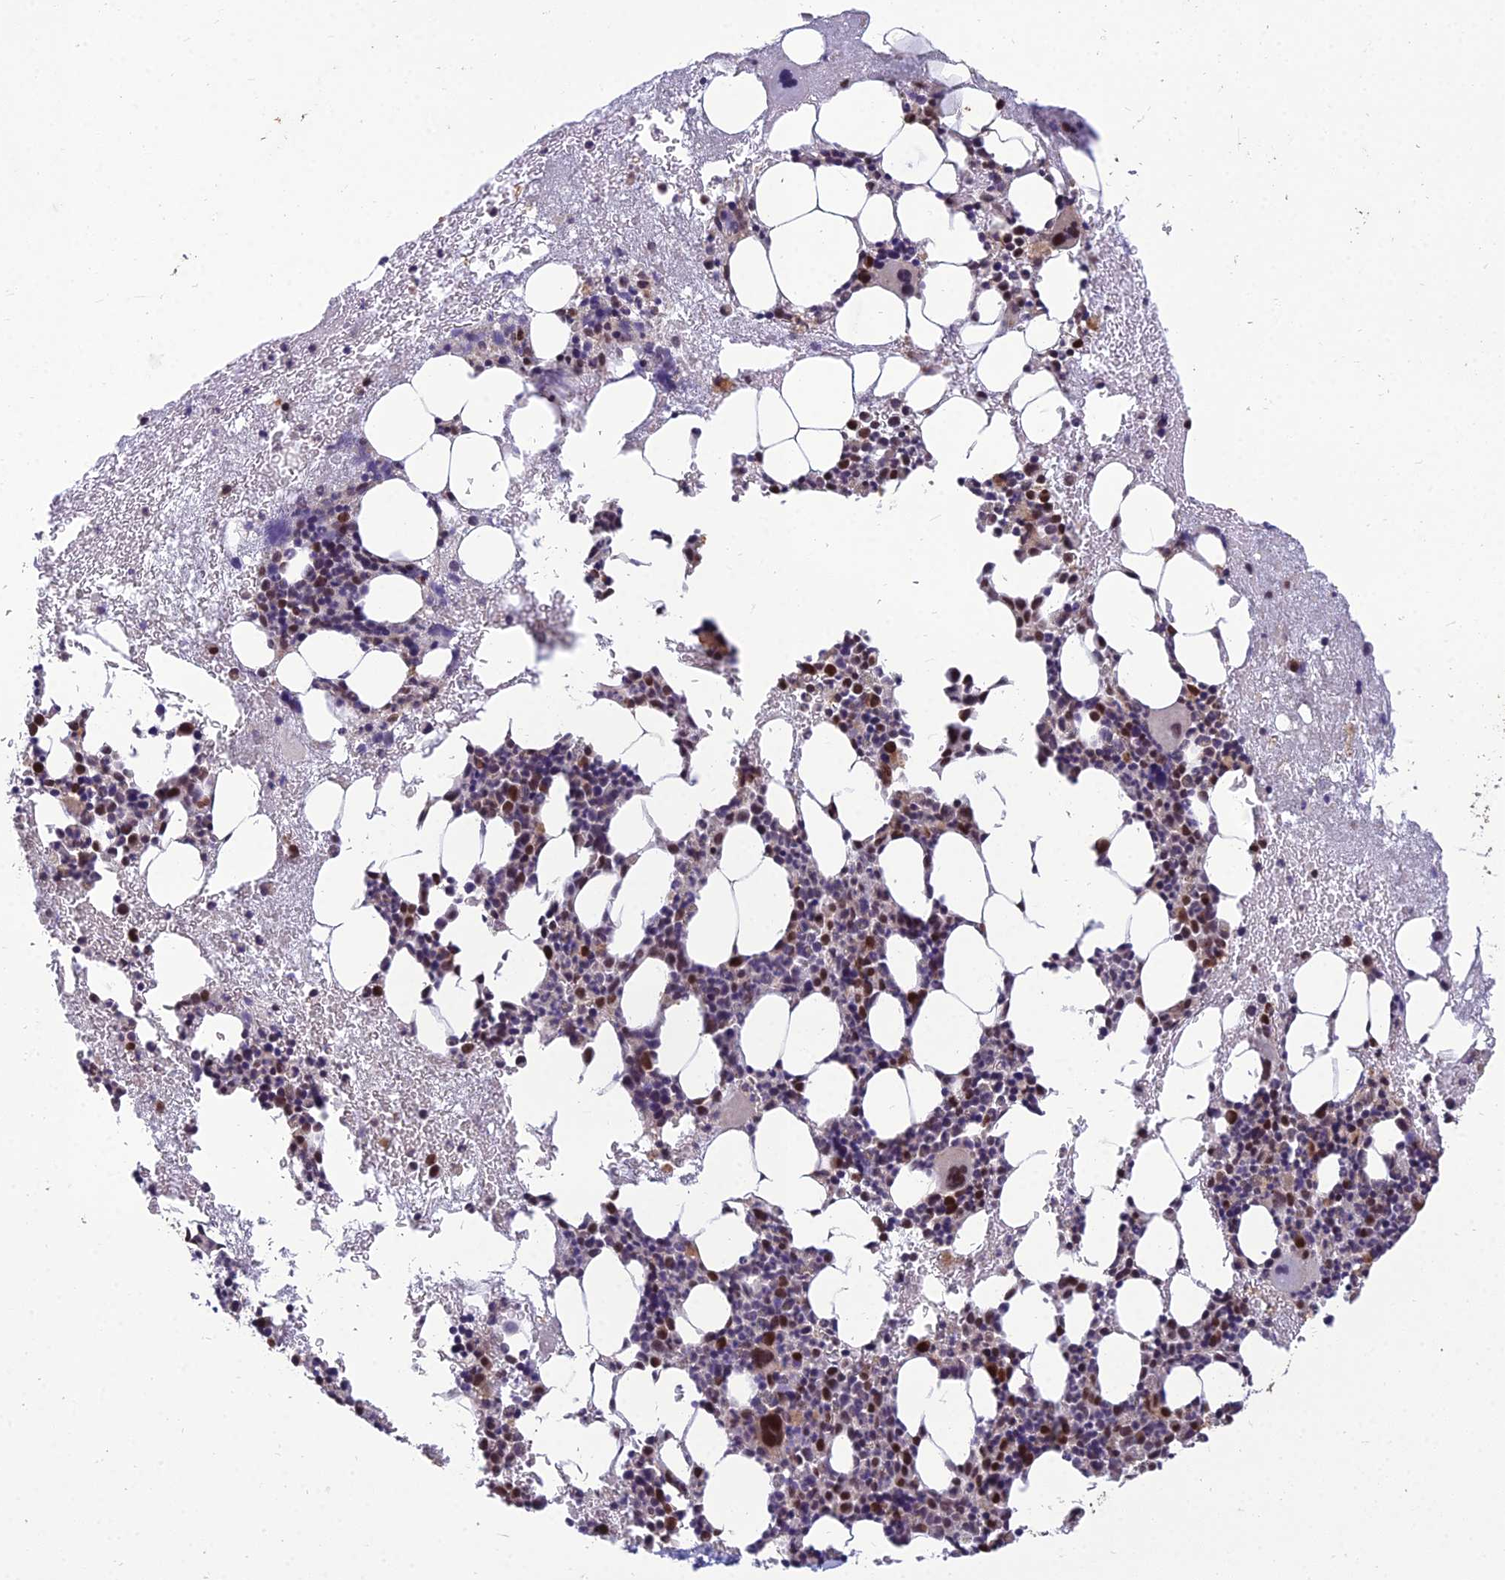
{"staining": {"intensity": "moderate", "quantity": "<25%", "location": "cytoplasmic/membranous,nuclear"}, "tissue": "bone marrow", "cell_type": "Hematopoietic cells", "image_type": "normal", "snomed": [{"axis": "morphology", "description": "Normal tissue, NOS"}, {"axis": "topography", "description": "Bone marrow"}], "caption": "Bone marrow stained for a protein displays moderate cytoplasmic/membranous,nuclear positivity in hematopoietic cells. The staining is performed using DAB brown chromogen to label protein expression. The nuclei are counter-stained blue using hematoxylin.", "gene": "GRWD1", "patient": {"sex": "female", "age": 37}}